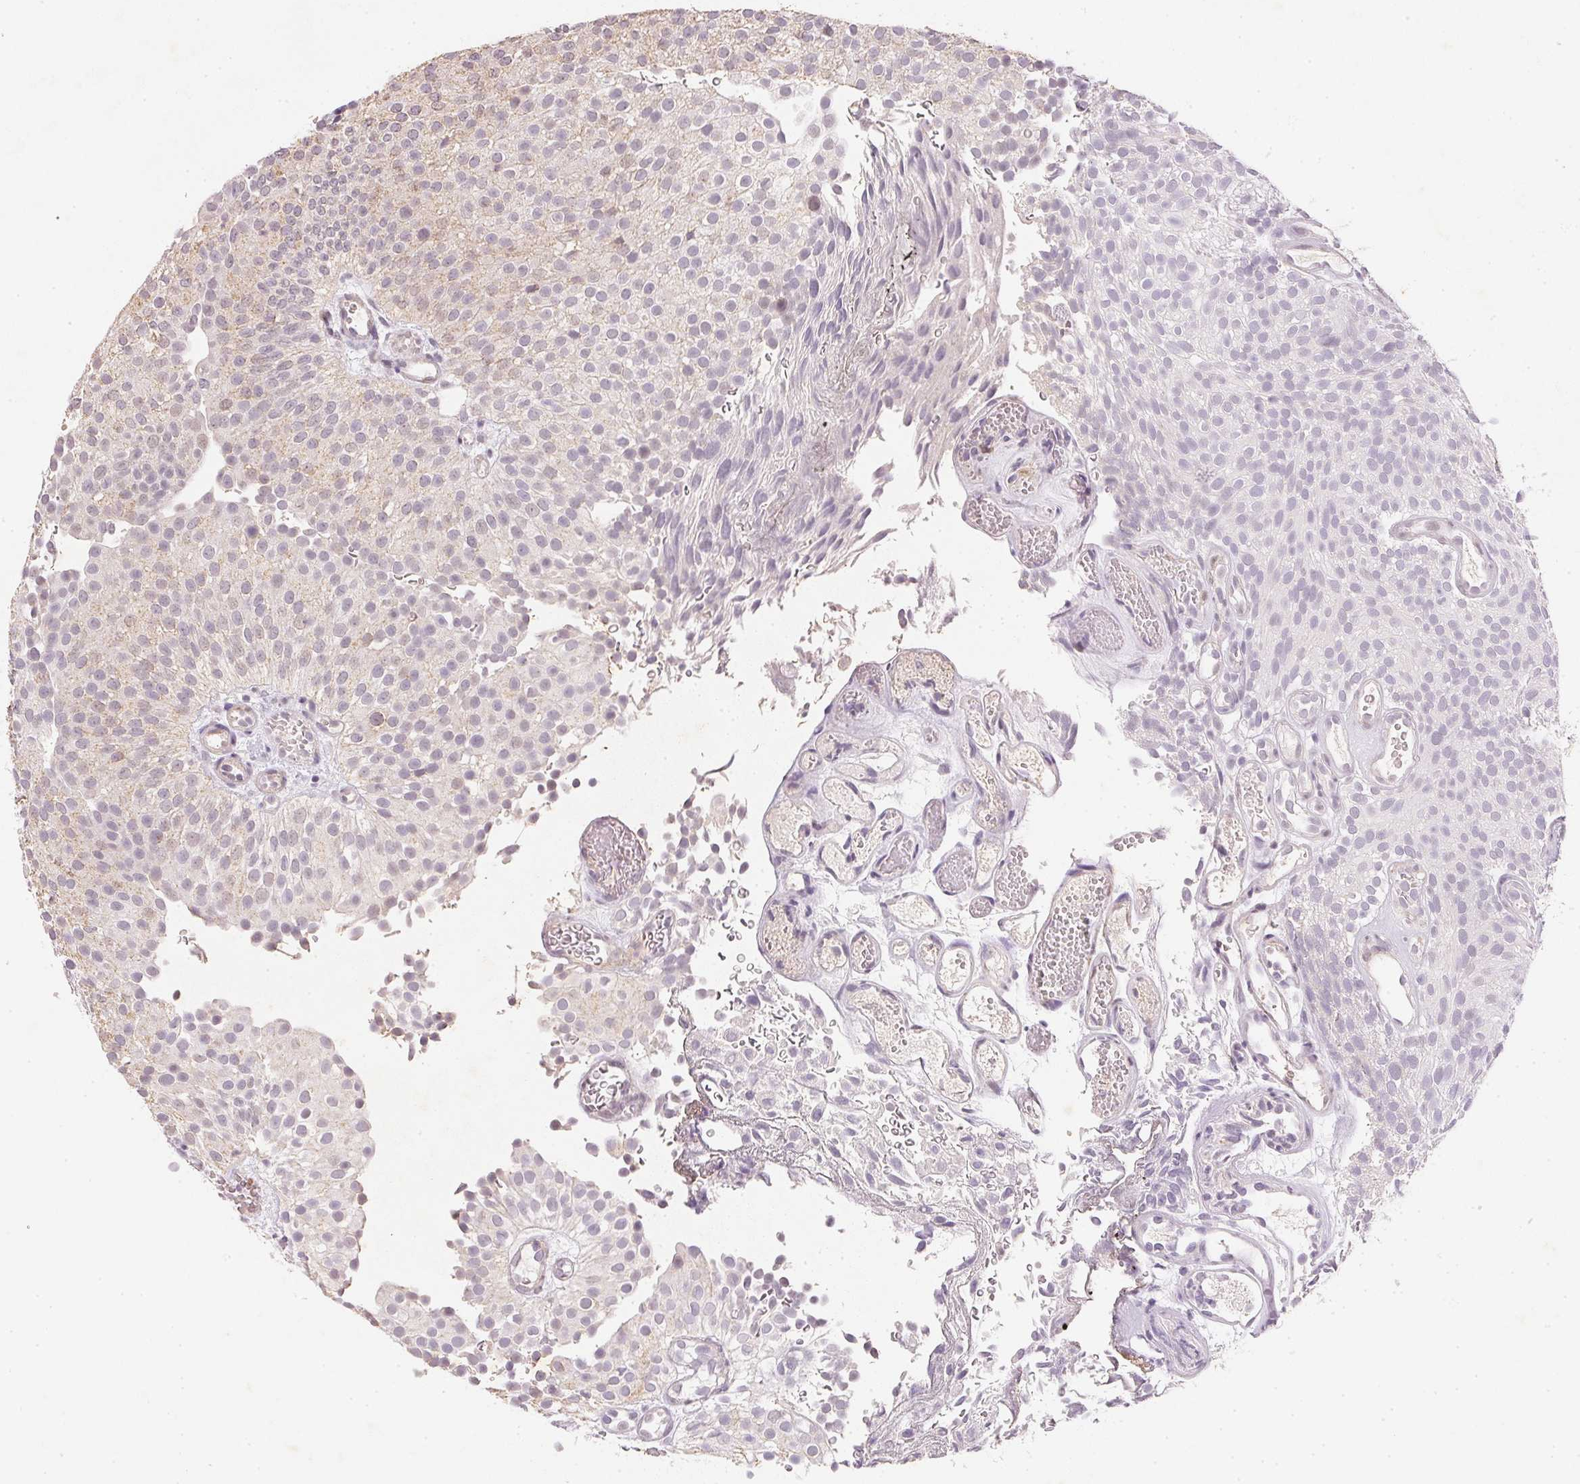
{"staining": {"intensity": "negative", "quantity": "none", "location": "none"}, "tissue": "urothelial cancer", "cell_type": "Tumor cells", "image_type": "cancer", "snomed": [{"axis": "morphology", "description": "Urothelial carcinoma, Low grade"}, {"axis": "topography", "description": "Urinary bladder"}], "caption": "The histopathology image demonstrates no significant expression in tumor cells of urothelial cancer. (Stains: DAB (3,3'-diaminobenzidine) immunohistochemistry (IHC) with hematoxylin counter stain, Microscopy: brightfield microscopy at high magnification).", "gene": "SMTN", "patient": {"sex": "male", "age": 78}}